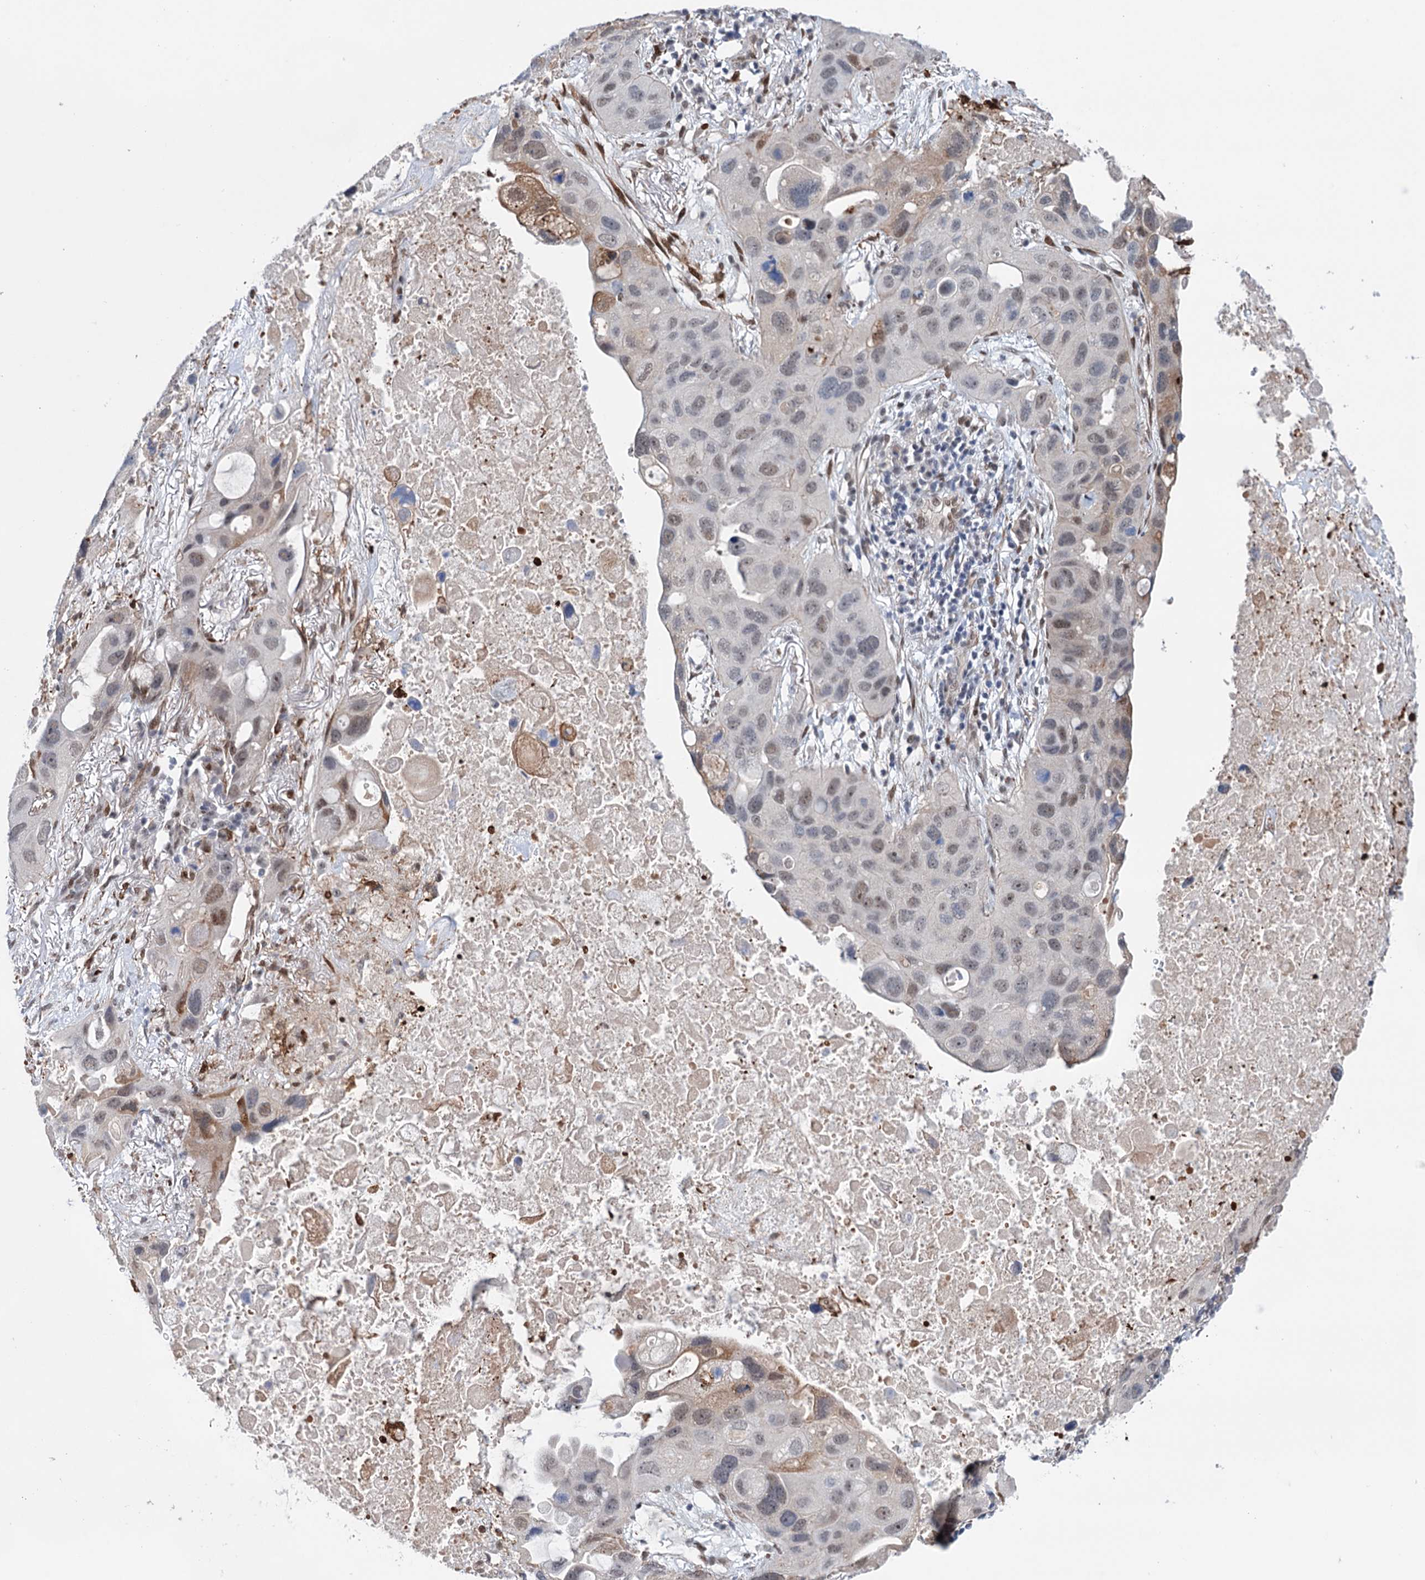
{"staining": {"intensity": "moderate", "quantity": "<25%", "location": "cytoplasmic/membranous,nuclear"}, "tissue": "lung cancer", "cell_type": "Tumor cells", "image_type": "cancer", "snomed": [{"axis": "morphology", "description": "Squamous cell carcinoma, NOS"}, {"axis": "topography", "description": "Lung"}], "caption": "Protein staining of squamous cell carcinoma (lung) tissue demonstrates moderate cytoplasmic/membranous and nuclear positivity in approximately <25% of tumor cells. Ihc stains the protein of interest in brown and the nuclei are stained blue.", "gene": "FAM53A", "patient": {"sex": "female", "age": 73}}